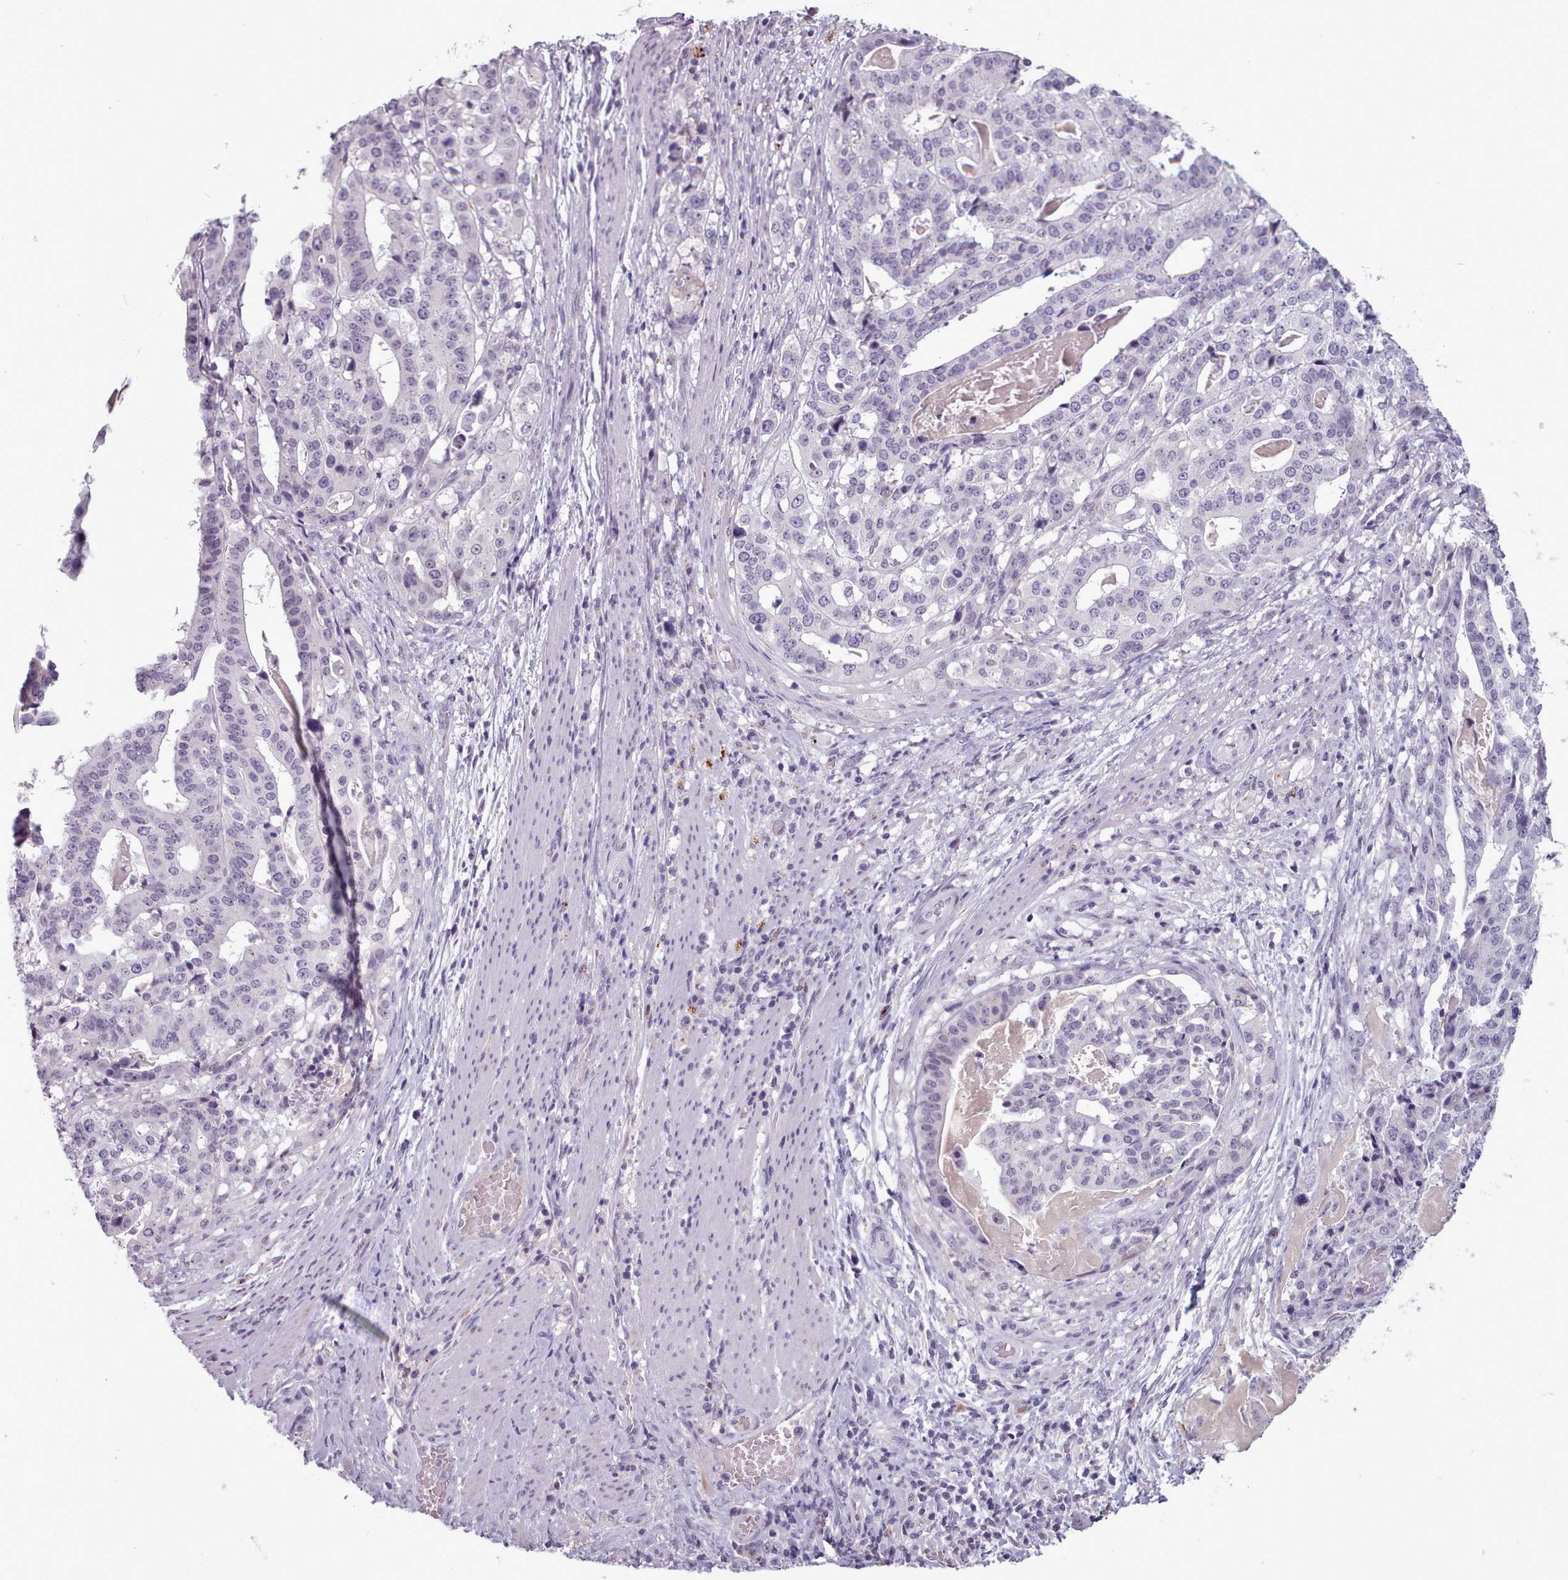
{"staining": {"intensity": "negative", "quantity": "none", "location": "none"}, "tissue": "stomach cancer", "cell_type": "Tumor cells", "image_type": "cancer", "snomed": [{"axis": "morphology", "description": "Adenocarcinoma, NOS"}, {"axis": "topography", "description": "Stomach"}], "caption": "This micrograph is of stomach cancer stained with immunohistochemistry to label a protein in brown with the nuclei are counter-stained blue. There is no expression in tumor cells. (DAB IHC, high magnification).", "gene": "PBX4", "patient": {"sex": "male", "age": 48}}